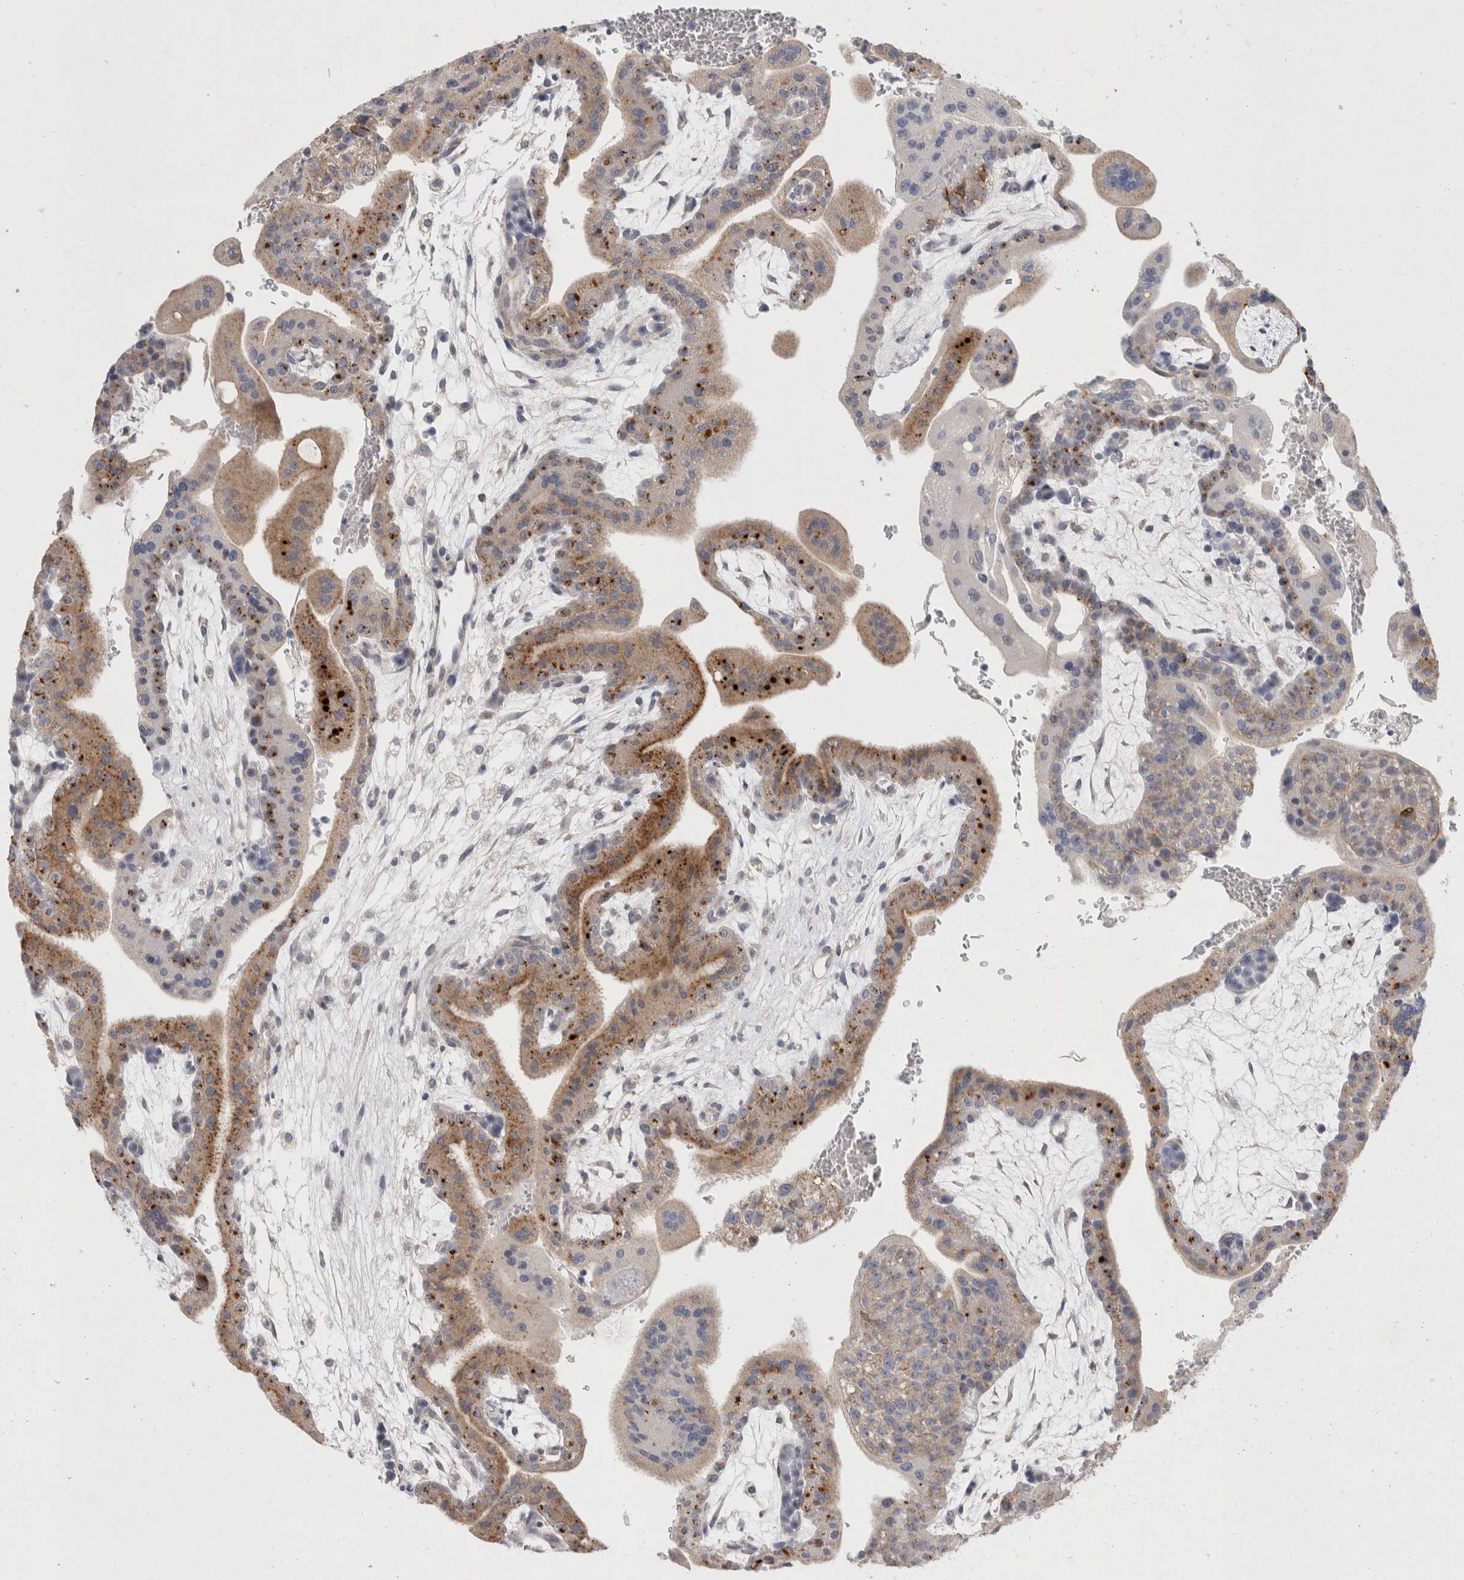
{"staining": {"intensity": "moderate", "quantity": "<25%", "location": "cytoplasmic/membranous"}, "tissue": "placenta", "cell_type": "Decidual cells", "image_type": "normal", "snomed": [{"axis": "morphology", "description": "Normal tissue, NOS"}, {"axis": "topography", "description": "Placenta"}], "caption": "This is a photomicrograph of immunohistochemistry staining of benign placenta, which shows moderate staining in the cytoplasmic/membranous of decidual cells.", "gene": "GAA", "patient": {"sex": "female", "age": 35}}